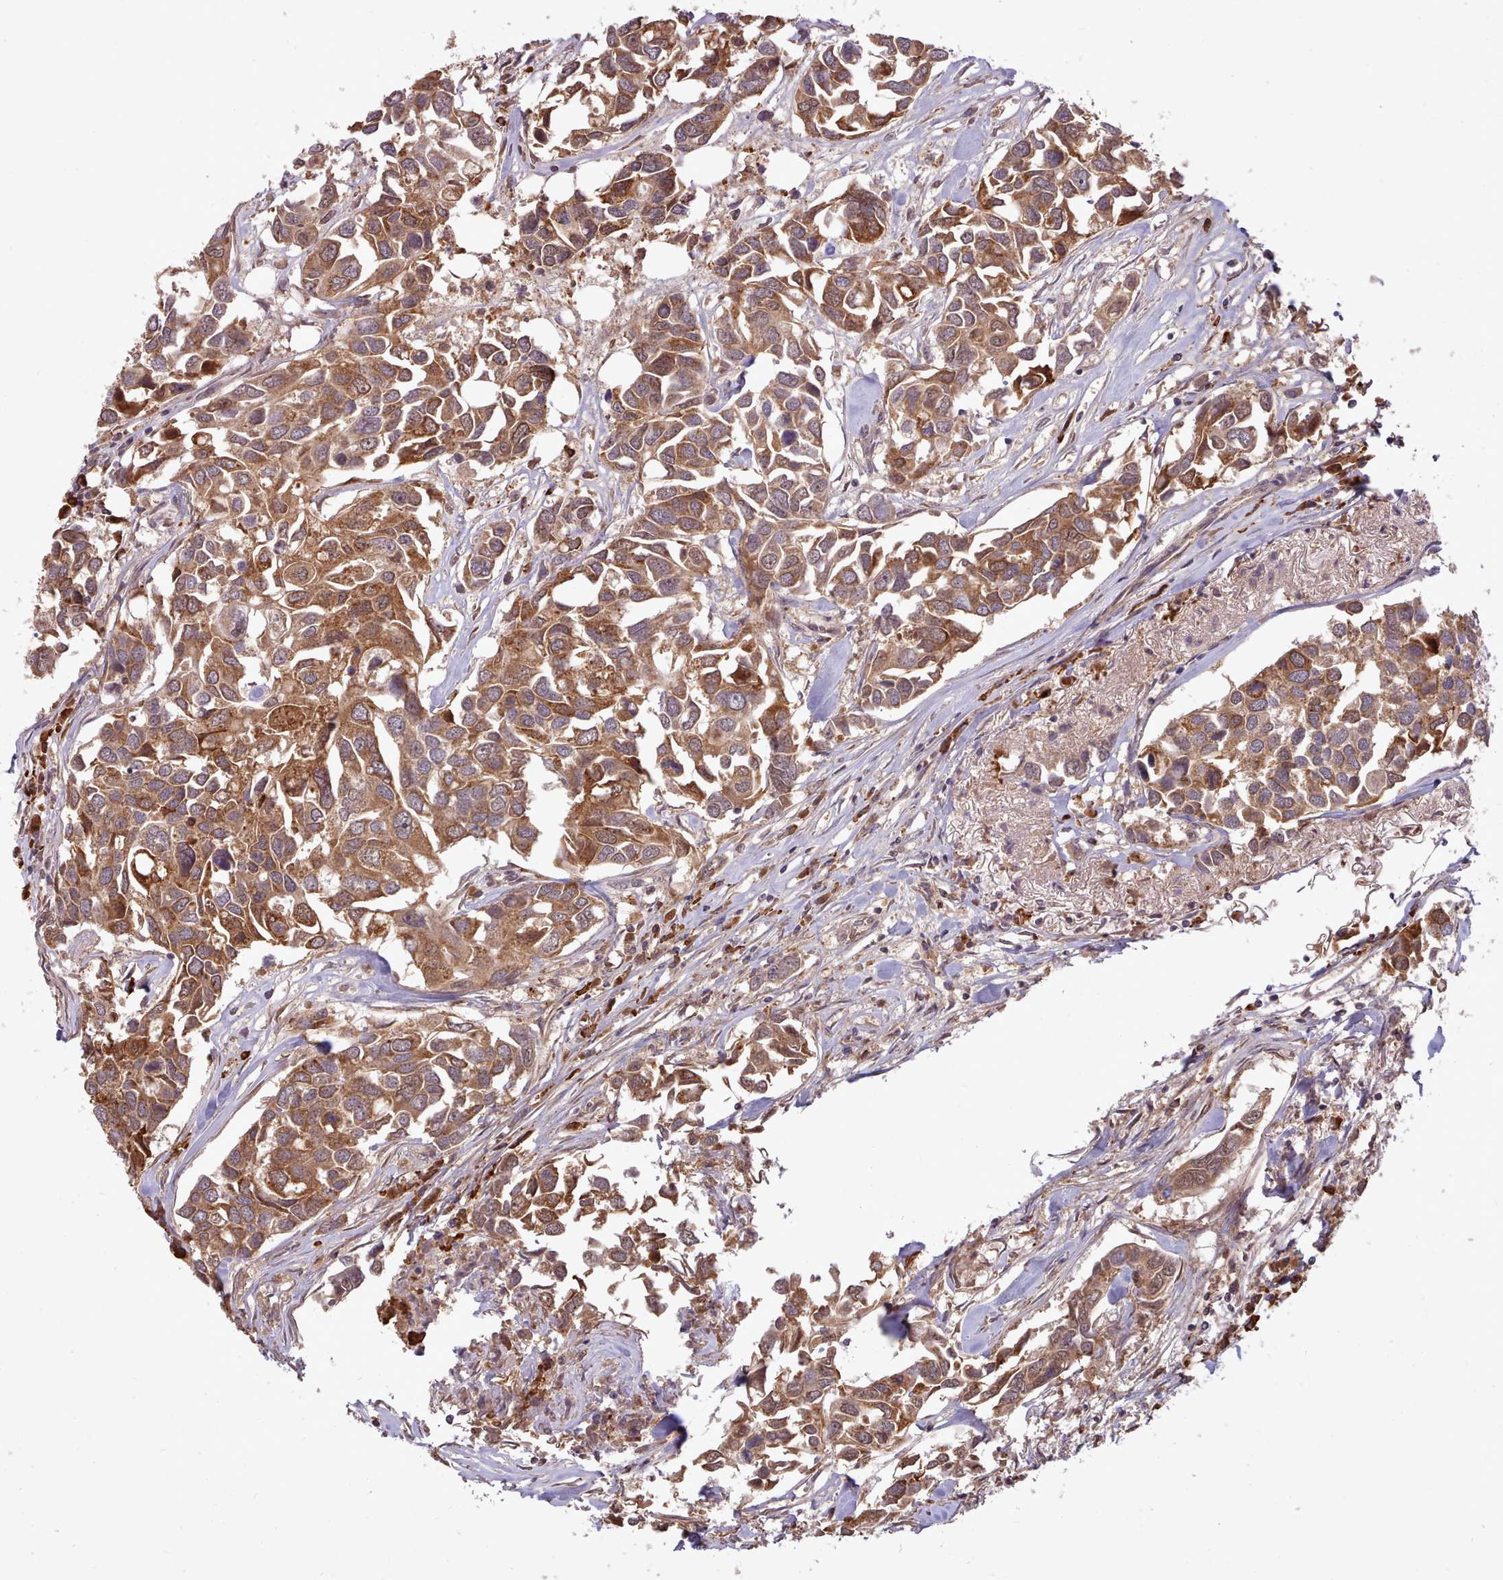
{"staining": {"intensity": "moderate", "quantity": ">75%", "location": "cytoplasmic/membranous"}, "tissue": "breast cancer", "cell_type": "Tumor cells", "image_type": "cancer", "snomed": [{"axis": "morphology", "description": "Duct carcinoma"}, {"axis": "topography", "description": "Breast"}], "caption": "The histopathology image exhibits staining of invasive ductal carcinoma (breast), revealing moderate cytoplasmic/membranous protein expression (brown color) within tumor cells.", "gene": "PIP4P1", "patient": {"sex": "female", "age": 83}}